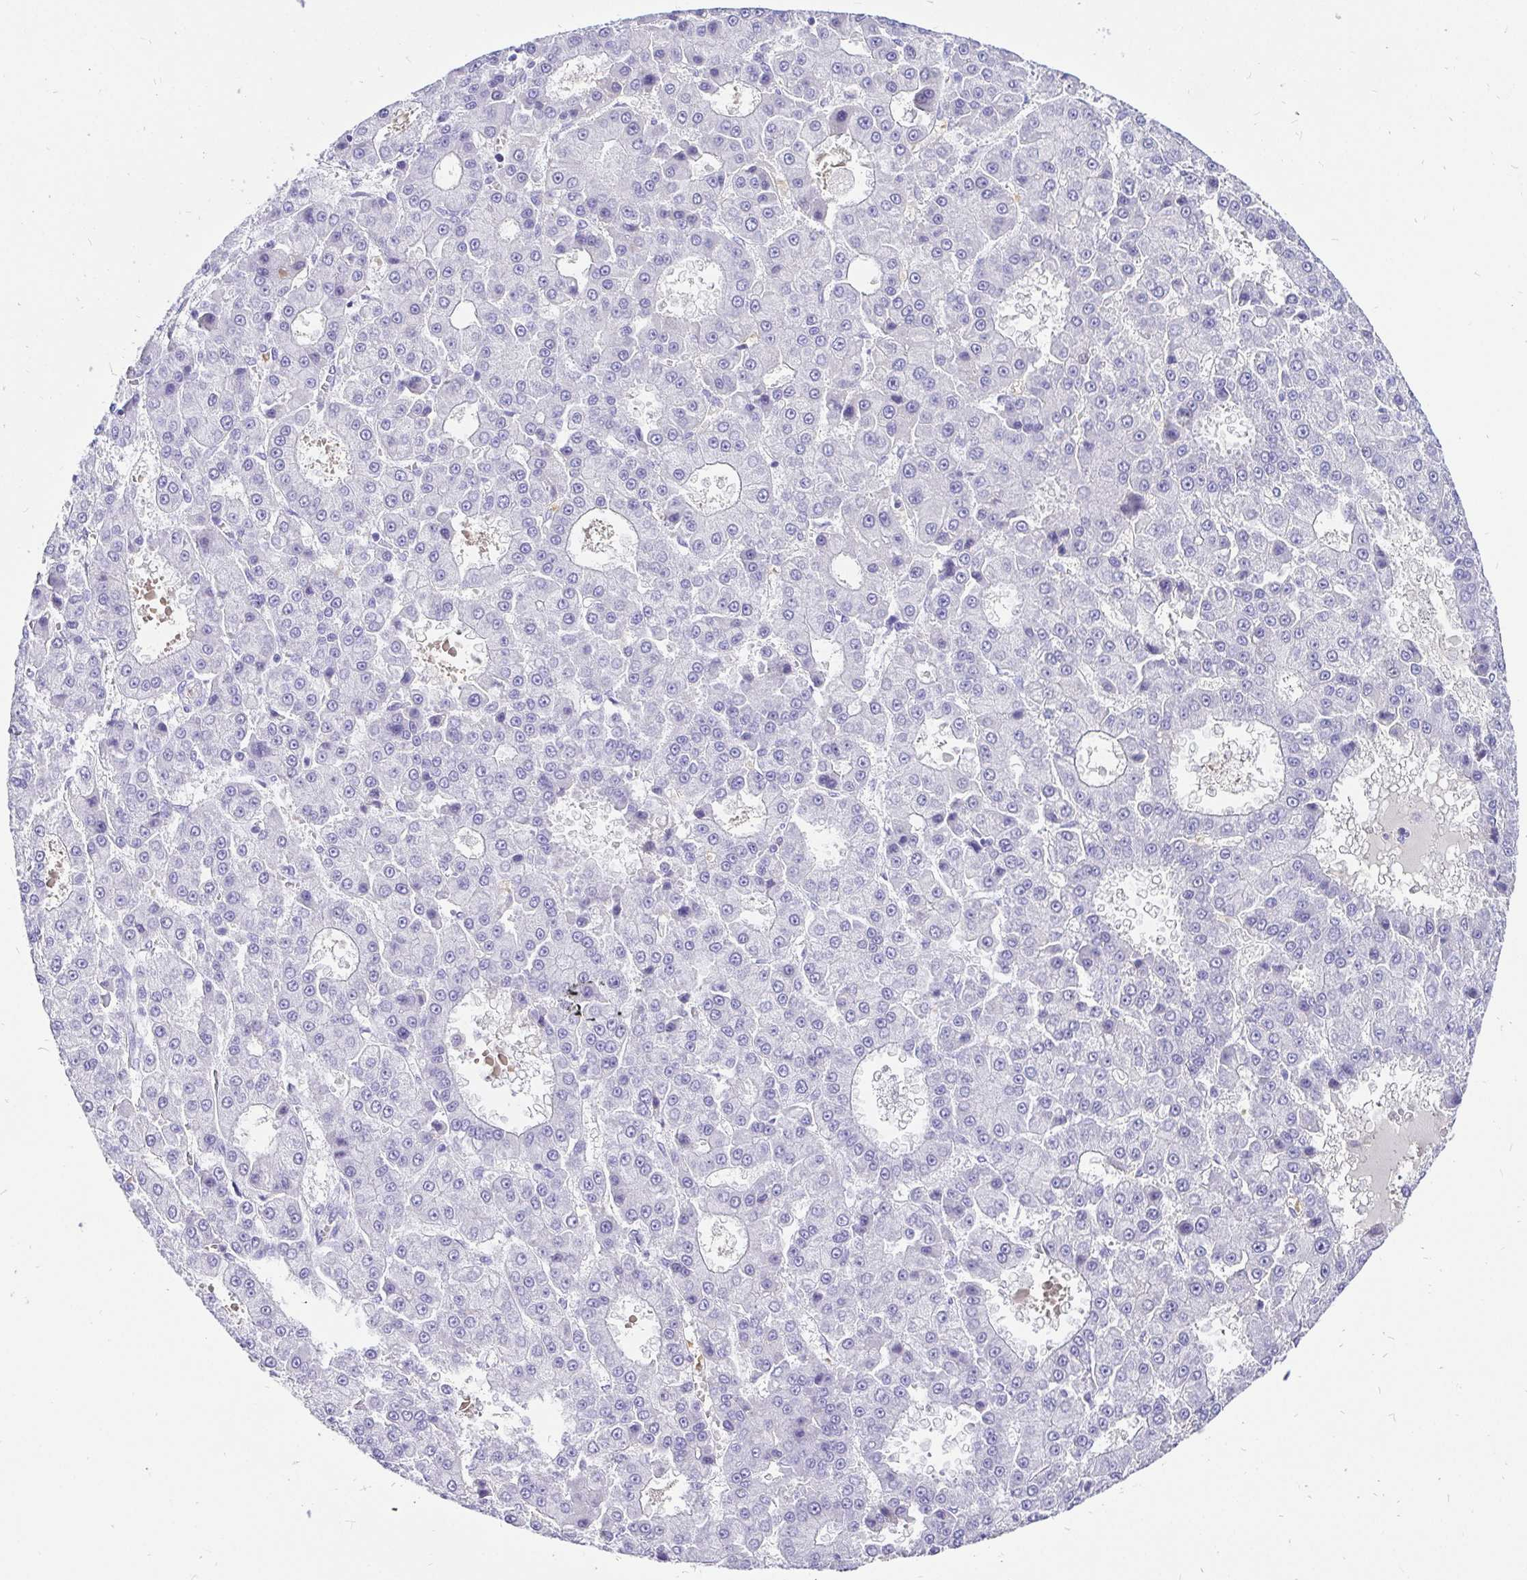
{"staining": {"intensity": "negative", "quantity": "none", "location": "none"}, "tissue": "liver cancer", "cell_type": "Tumor cells", "image_type": "cancer", "snomed": [{"axis": "morphology", "description": "Carcinoma, Hepatocellular, NOS"}, {"axis": "topography", "description": "Liver"}], "caption": "There is no significant positivity in tumor cells of liver cancer (hepatocellular carcinoma).", "gene": "KRT13", "patient": {"sex": "male", "age": 70}}